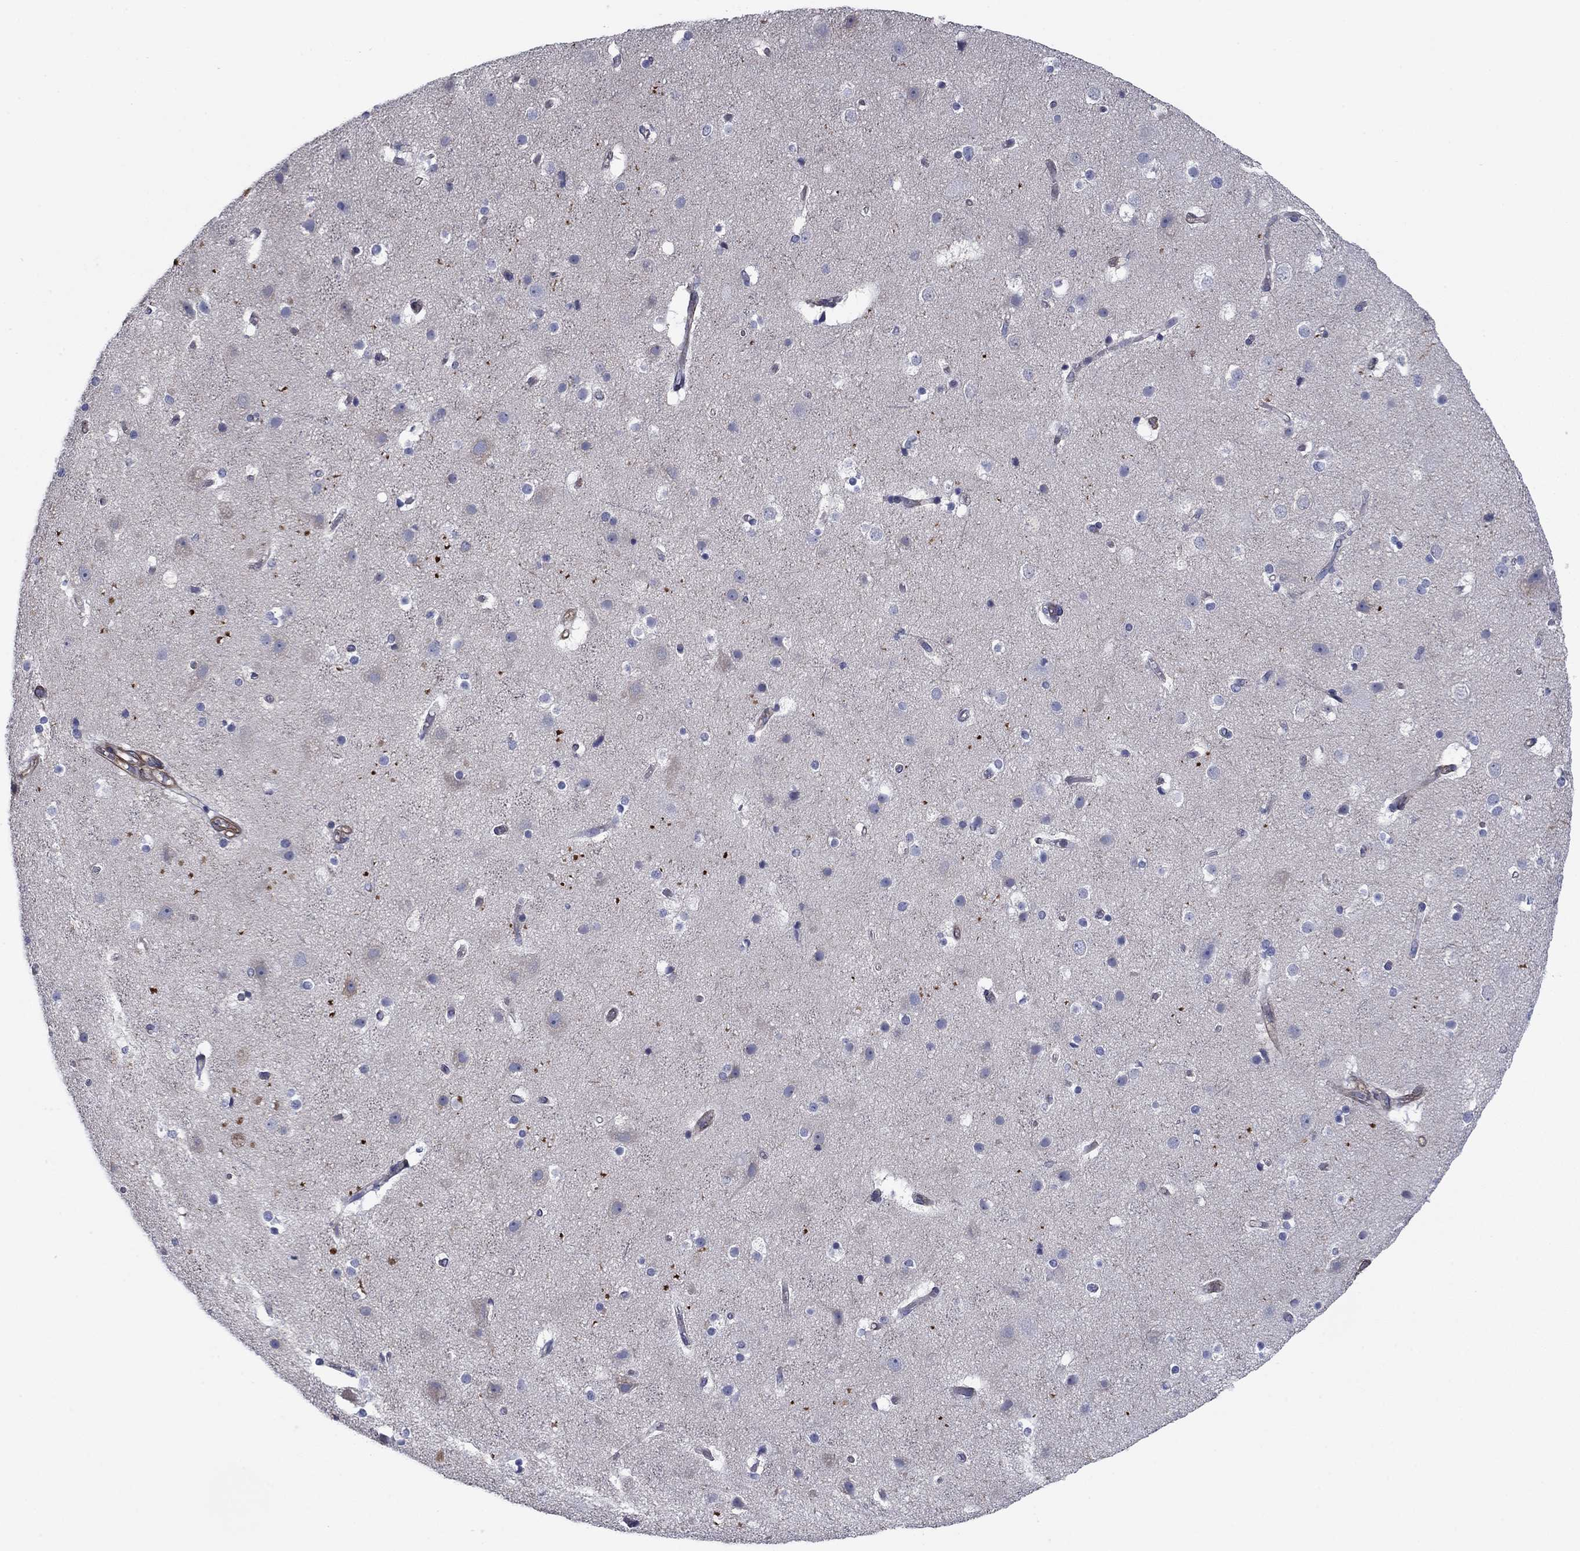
{"staining": {"intensity": "negative", "quantity": "none", "location": "none"}, "tissue": "cerebral cortex", "cell_type": "Endothelial cells", "image_type": "normal", "snomed": [{"axis": "morphology", "description": "Normal tissue, NOS"}, {"axis": "topography", "description": "Cerebral cortex"}], "caption": "Immunohistochemistry (IHC) of unremarkable human cerebral cortex shows no expression in endothelial cells. (Brightfield microscopy of DAB immunohistochemistry (IHC) at high magnification).", "gene": "PSD4", "patient": {"sex": "female", "age": 52}}